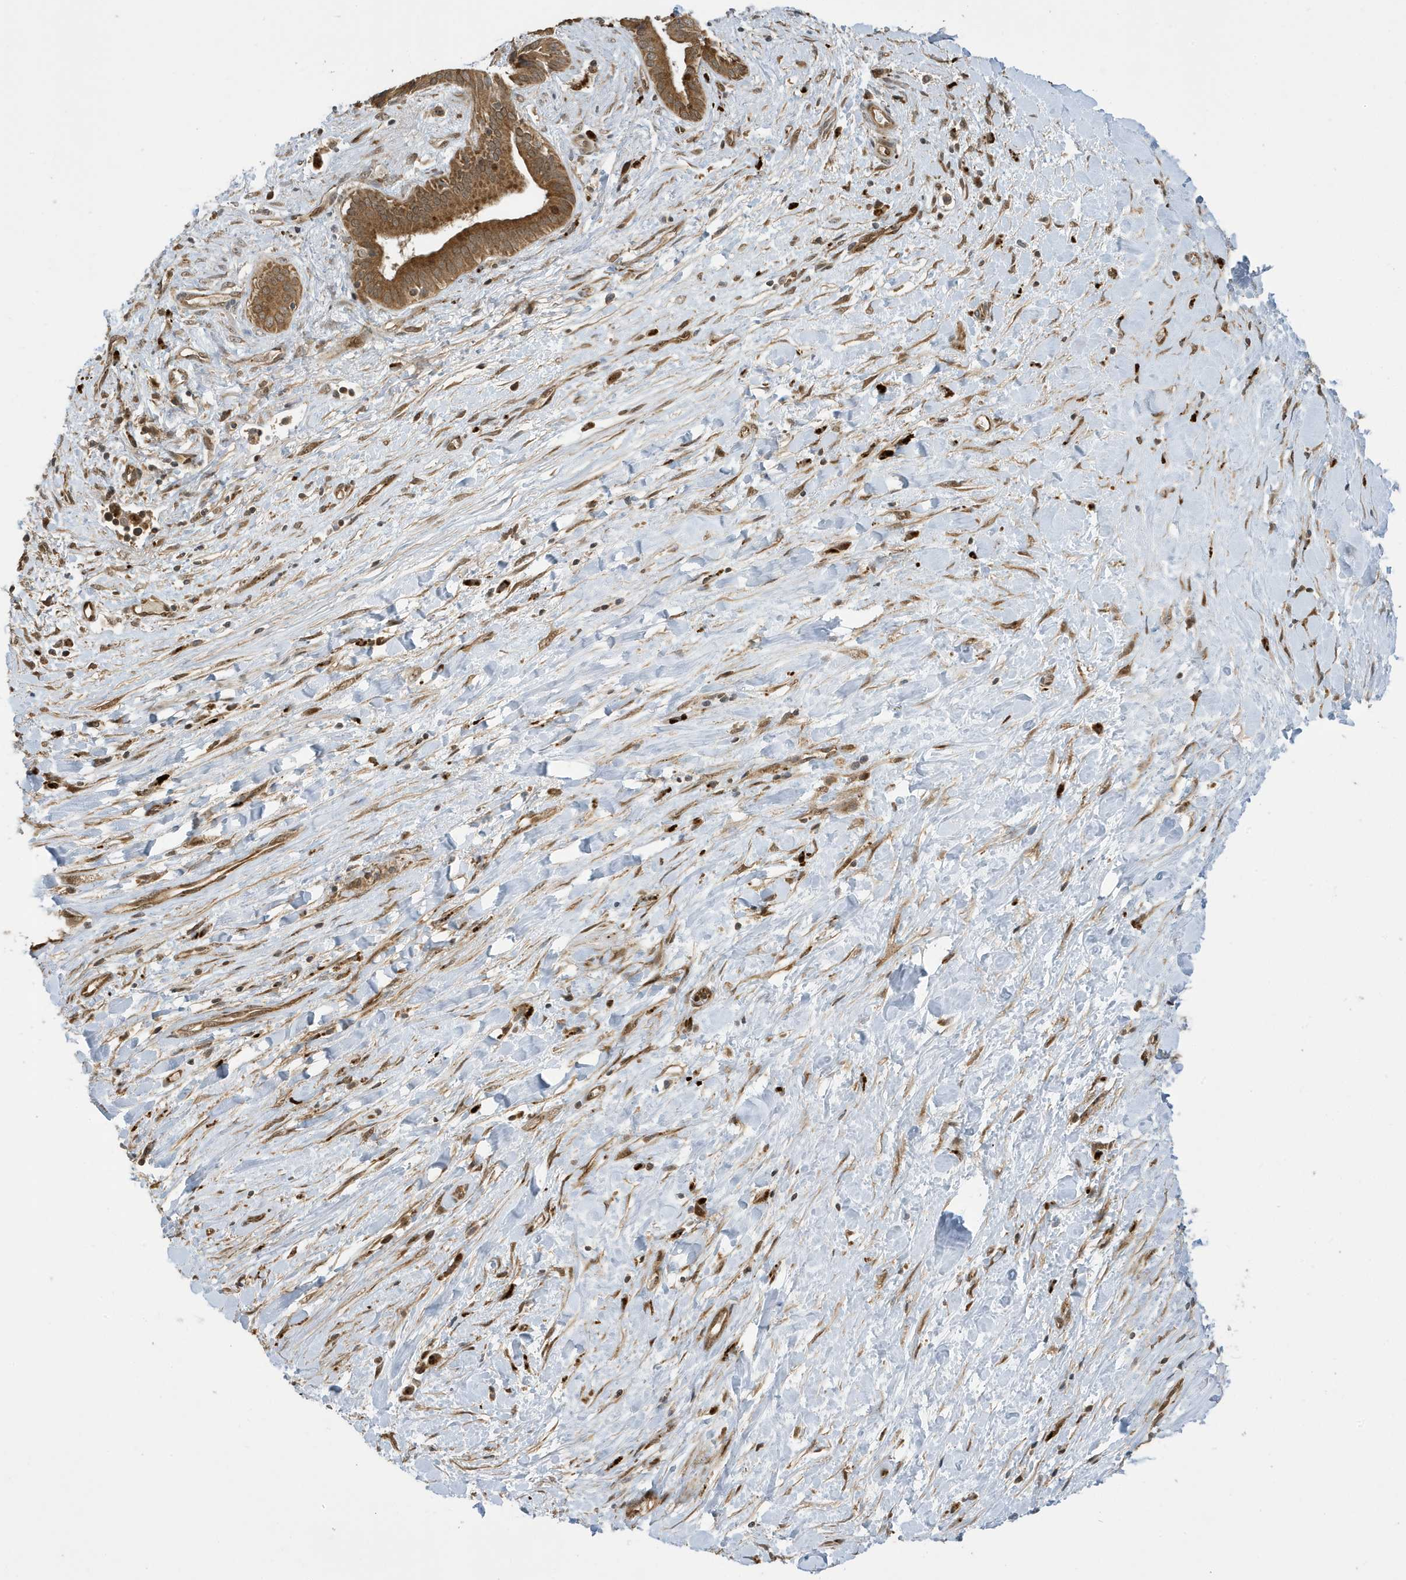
{"staining": {"intensity": "moderate", "quantity": ">75%", "location": "cytoplasmic/membranous"}, "tissue": "liver cancer", "cell_type": "Tumor cells", "image_type": "cancer", "snomed": [{"axis": "morphology", "description": "Cholangiocarcinoma"}, {"axis": "topography", "description": "Liver"}], "caption": "This image exhibits liver cancer (cholangiocarcinoma) stained with IHC to label a protein in brown. The cytoplasmic/membranous of tumor cells show moderate positivity for the protein. Nuclei are counter-stained blue.", "gene": "NCOA7", "patient": {"sex": "female", "age": 52}}